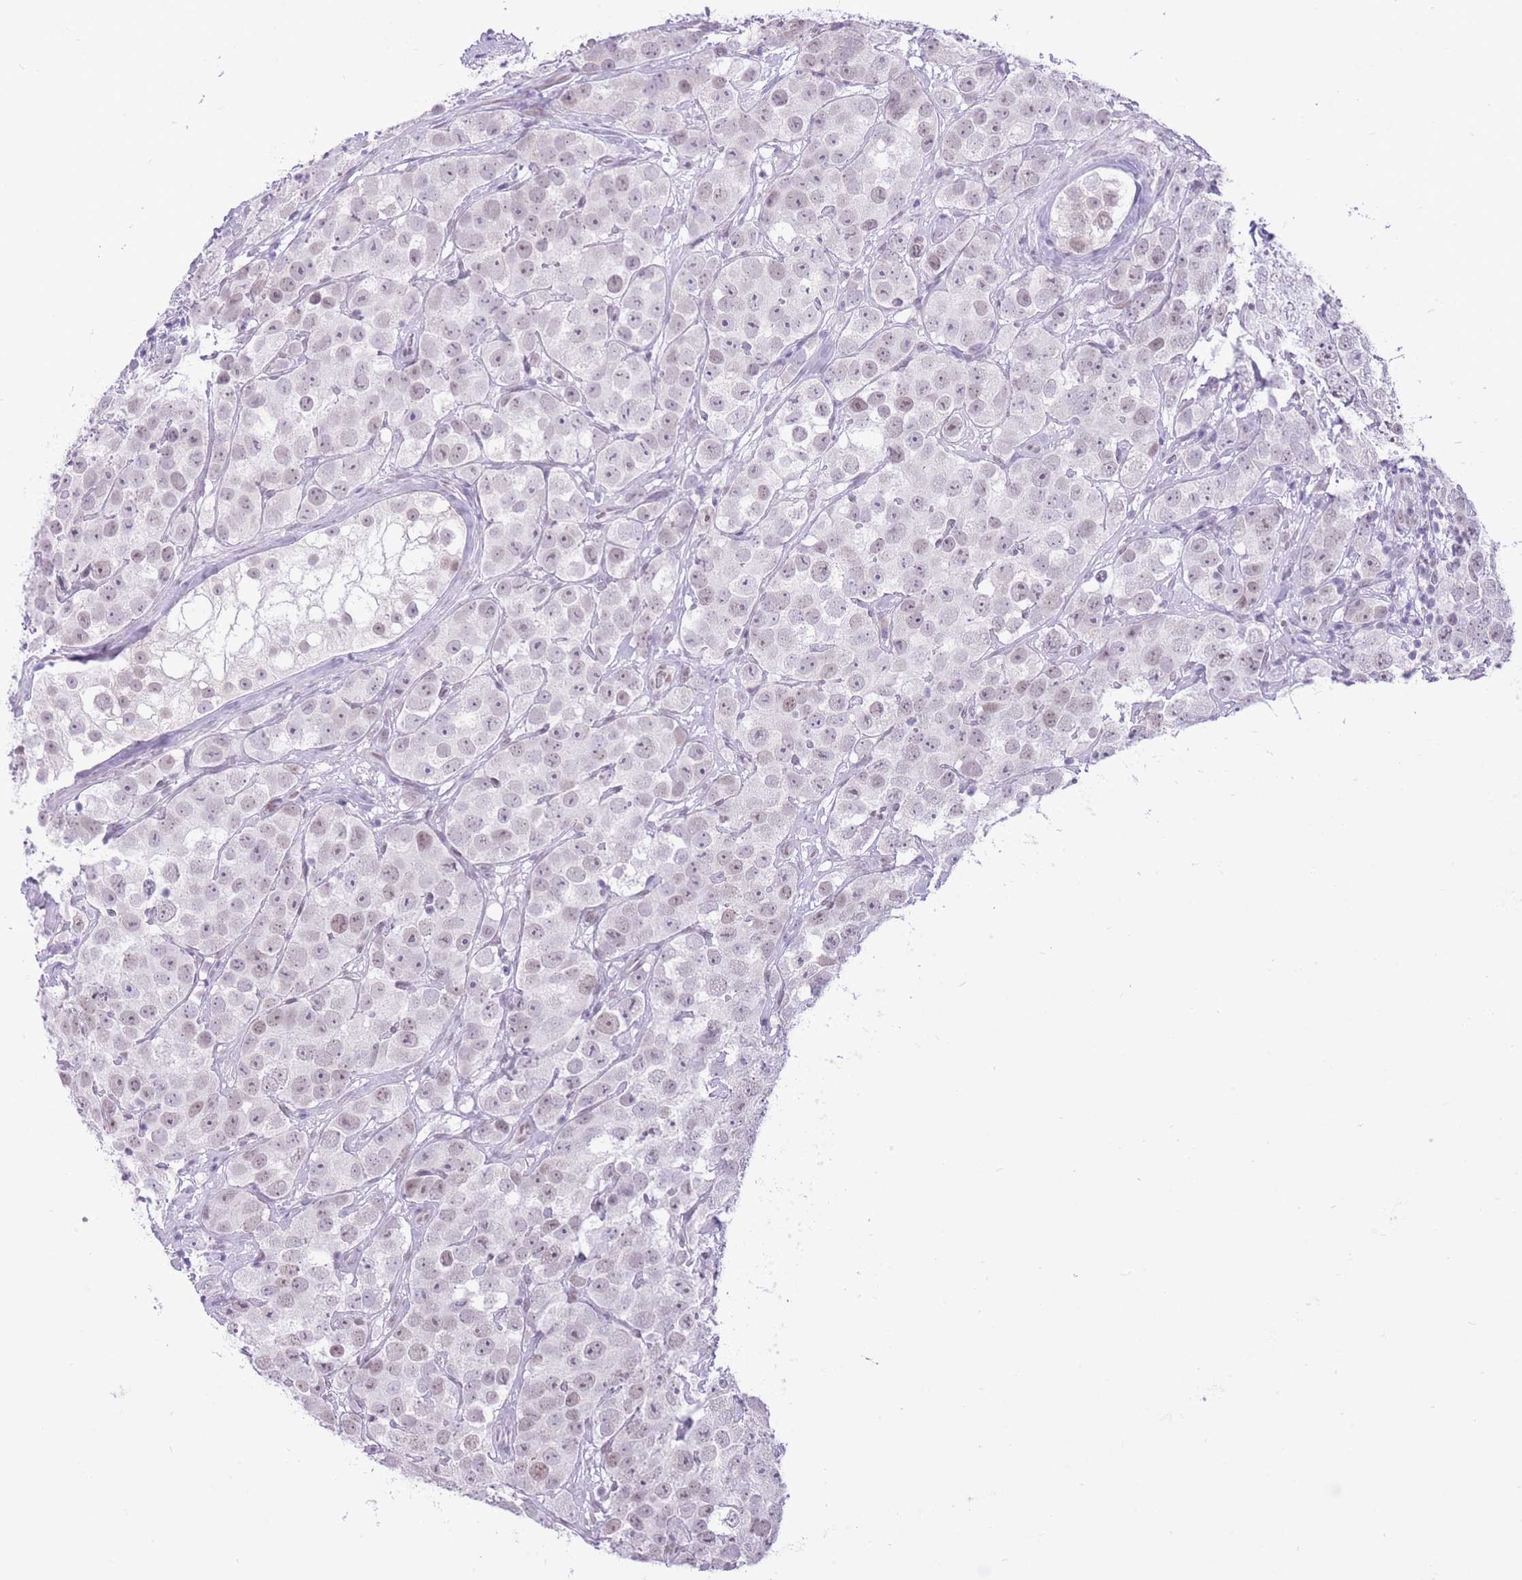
{"staining": {"intensity": "weak", "quantity": "<25%", "location": "nuclear"}, "tissue": "testis cancer", "cell_type": "Tumor cells", "image_type": "cancer", "snomed": [{"axis": "morphology", "description": "Seminoma, NOS"}, {"axis": "topography", "description": "Testis"}], "caption": "DAB immunohistochemical staining of testis seminoma displays no significant staining in tumor cells. (Brightfield microscopy of DAB (3,3'-diaminobenzidine) IHC at high magnification).", "gene": "ZBED5", "patient": {"sex": "male", "age": 28}}